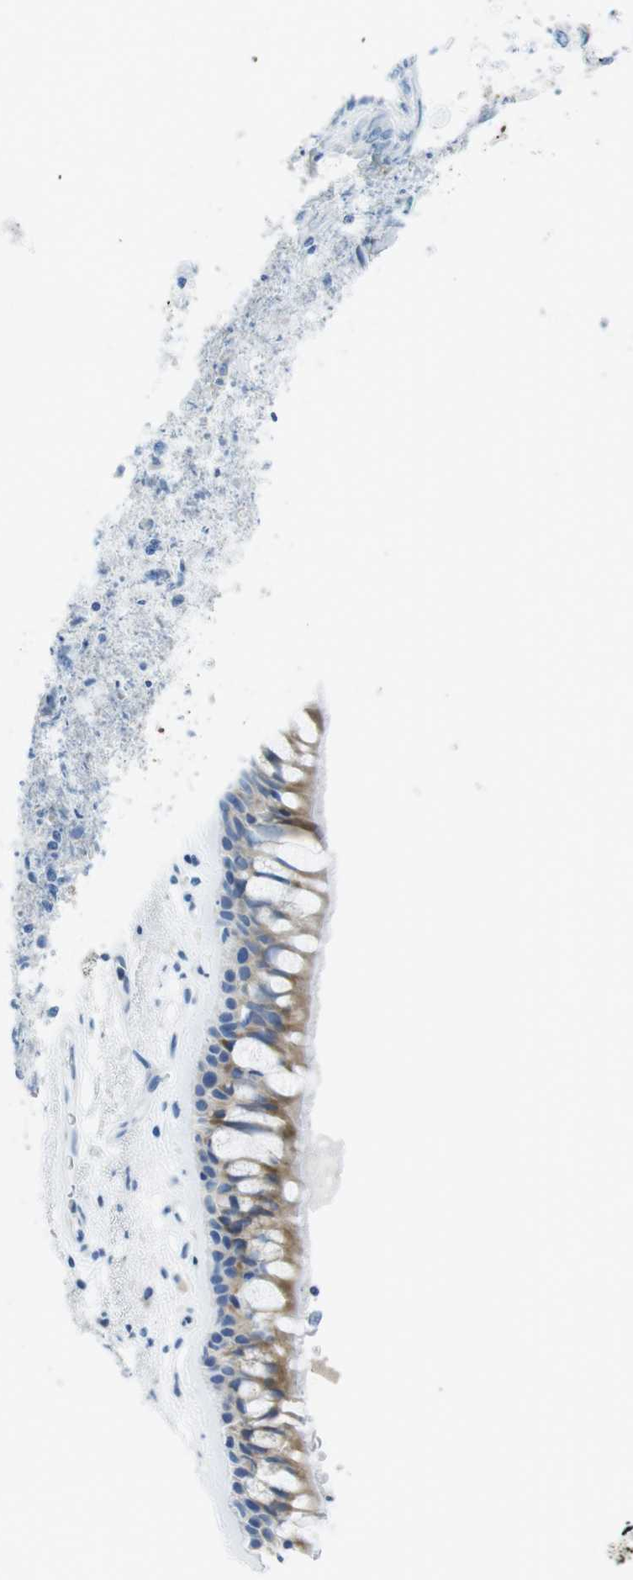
{"staining": {"intensity": "moderate", "quantity": "25%-75%", "location": "cytoplasmic/membranous"}, "tissue": "bronchus", "cell_type": "Respiratory epithelial cells", "image_type": "normal", "snomed": [{"axis": "morphology", "description": "Normal tissue, NOS"}, {"axis": "morphology", "description": "Adenocarcinoma, NOS"}, {"axis": "topography", "description": "Bronchus"}, {"axis": "topography", "description": "Lung"}], "caption": "Immunohistochemistry (IHC) image of unremarkable bronchus stained for a protein (brown), which exhibits medium levels of moderate cytoplasmic/membranous positivity in about 25%-75% of respiratory epithelial cells.", "gene": "ASIC5", "patient": {"sex": "female", "age": 54}}